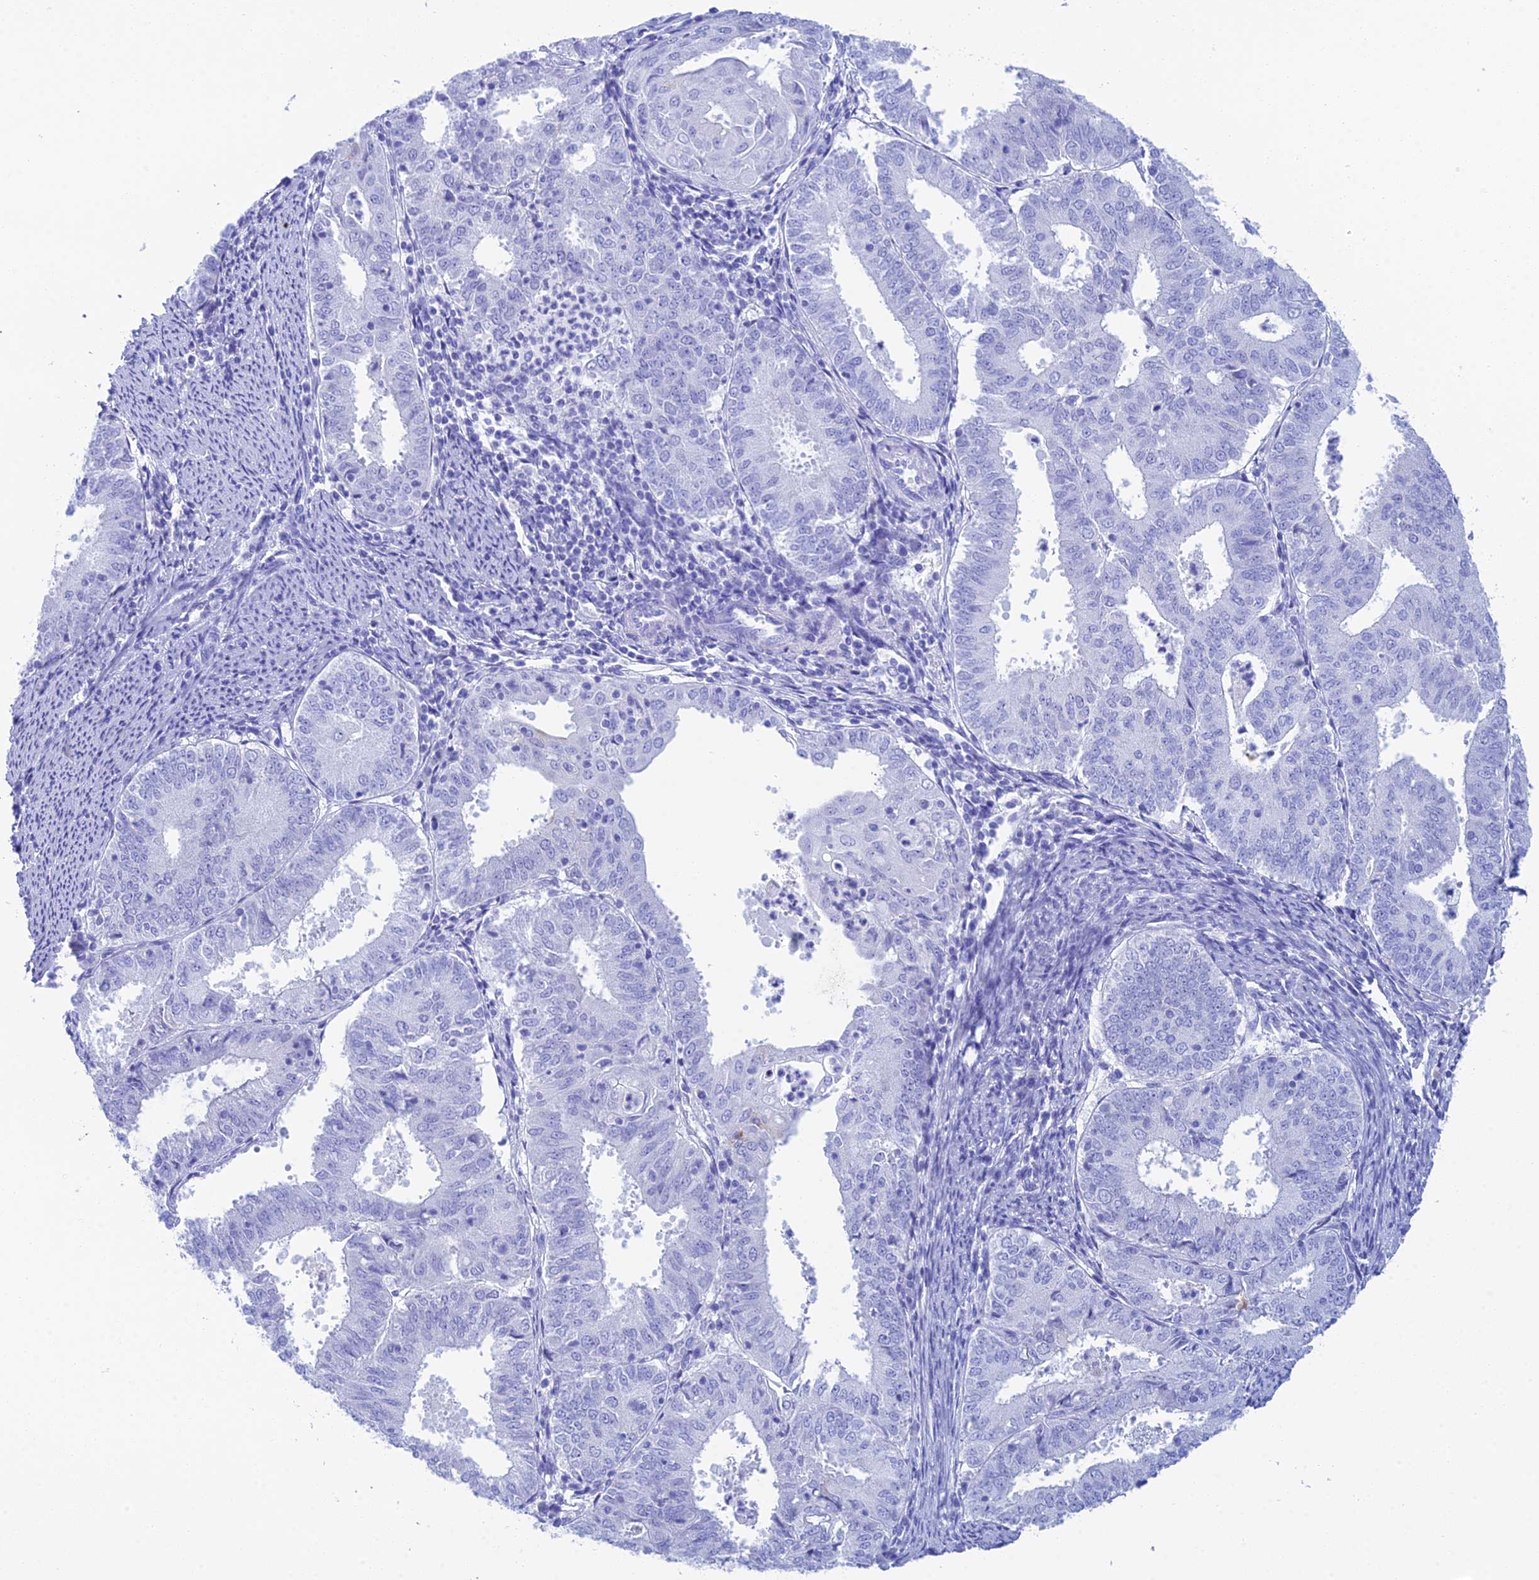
{"staining": {"intensity": "negative", "quantity": "none", "location": "none"}, "tissue": "endometrial cancer", "cell_type": "Tumor cells", "image_type": "cancer", "snomed": [{"axis": "morphology", "description": "Adenocarcinoma, NOS"}, {"axis": "topography", "description": "Endometrium"}], "caption": "This image is of endometrial cancer stained with IHC to label a protein in brown with the nuclei are counter-stained blue. There is no positivity in tumor cells.", "gene": "REG1A", "patient": {"sex": "female", "age": 57}}